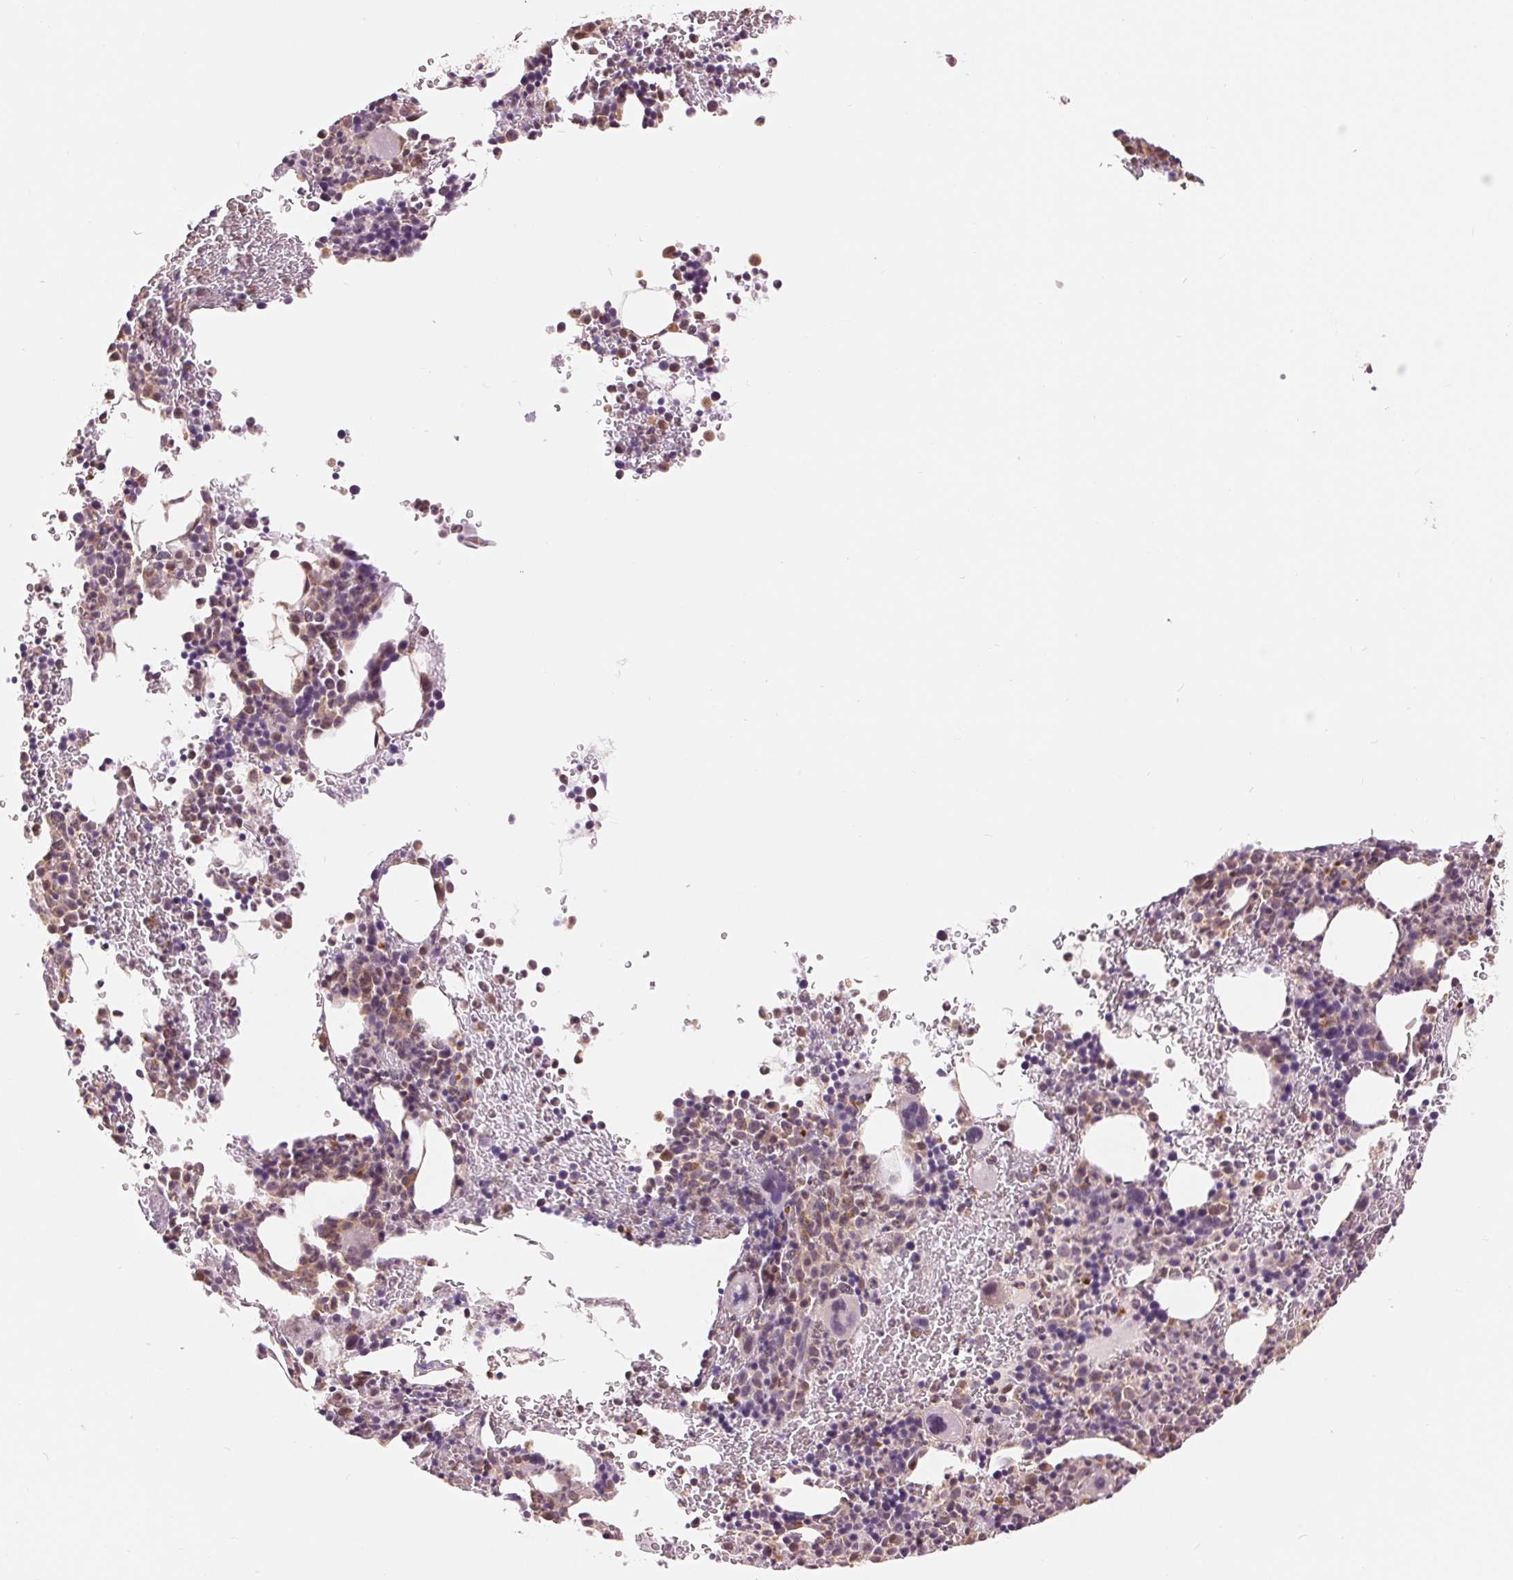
{"staining": {"intensity": "moderate", "quantity": "25%-75%", "location": "cytoplasmic/membranous"}, "tissue": "bone marrow", "cell_type": "Hematopoietic cells", "image_type": "normal", "snomed": [{"axis": "morphology", "description": "Normal tissue, NOS"}, {"axis": "topography", "description": "Bone marrow"}], "caption": "Immunohistochemistry (IHC) of unremarkable bone marrow exhibits medium levels of moderate cytoplasmic/membranous expression in approximately 25%-75% of hematopoietic cells. Immunohistochemistry stains the protein in brown and the nuclei are stained blue.", "gene": "TMEM273", "patient": {"sex": "male", "age": 63}}